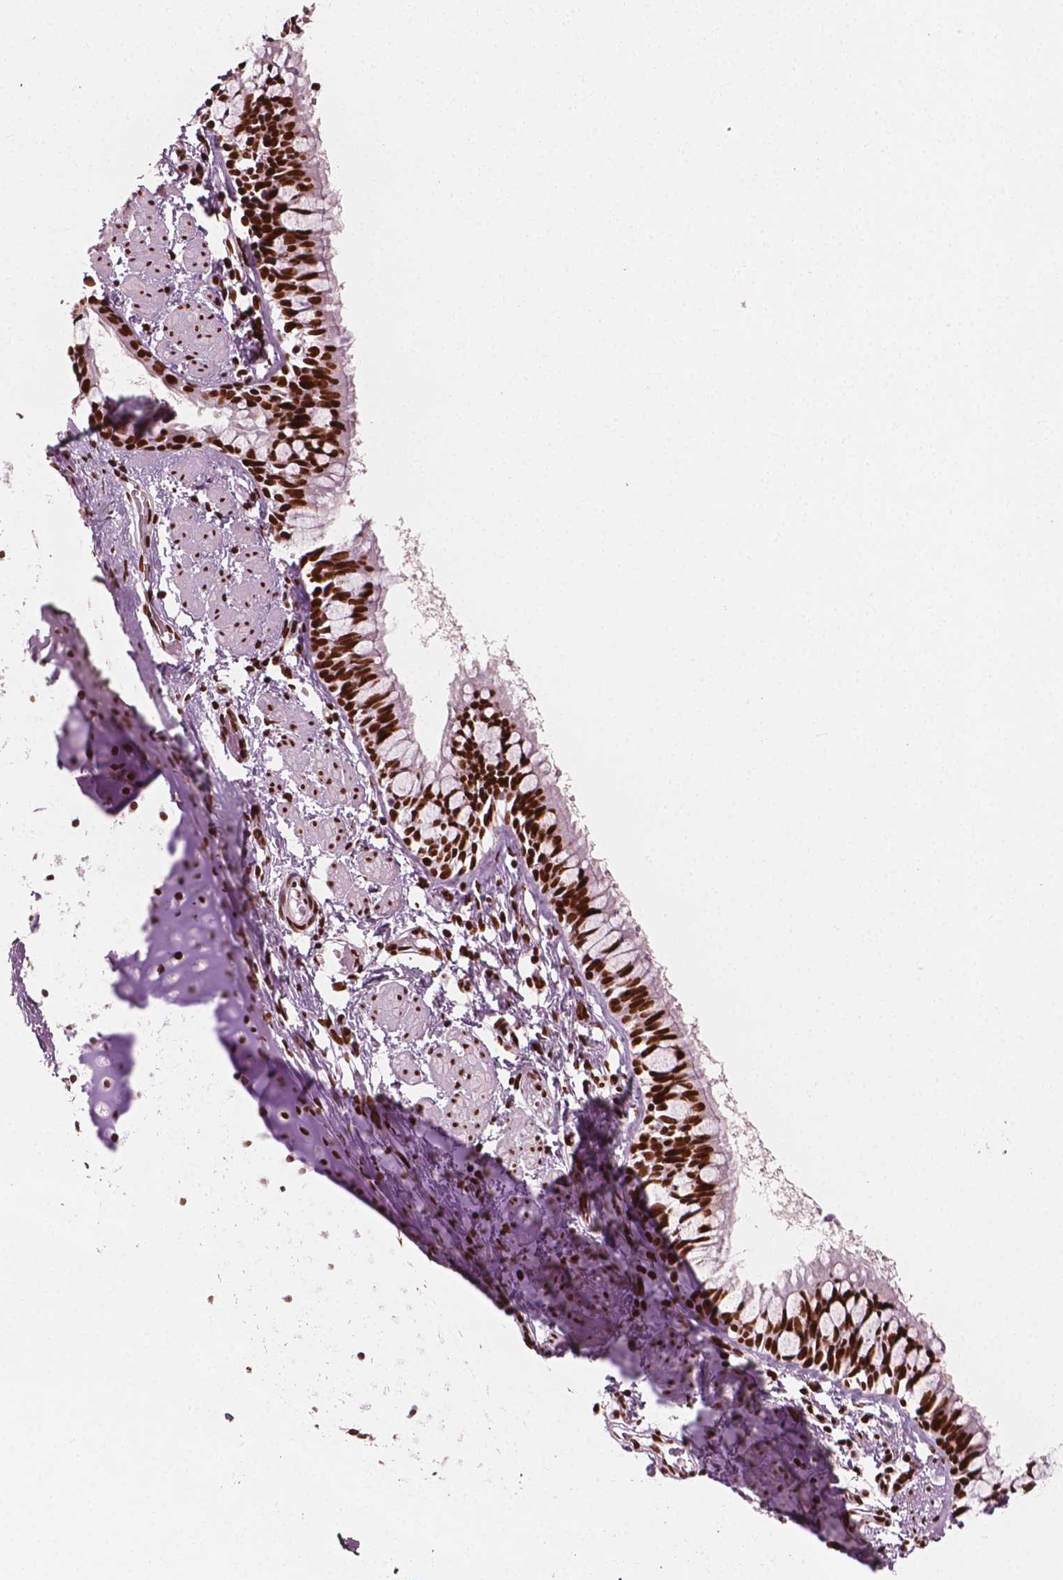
{"staining": {"intensity": "strong", "quantity": ">75%", "location": "nuclear"}, "tissue": "bronchus", "cell_type": "Respiratory epithelial cells", "image_type": "normal", "snomed": [{"axis": "morphology", "description": "Normal tissue, NOS"}, {"axis": "topography", "description": "Bronchus"}], "caption": "Immunohistochemical staining of normal human bronchus reveals high levels of strong nuclear expression in about >75% of respiratory epithelial cells. The staining is performed using DAB (3,3'-diaminobenzidine) brown chromogen to label protein expression. The nuclei are counter-stained blue using hematoxylin.", "gene": "CTCF", "patient": {"sex": "male", "age": 1}}